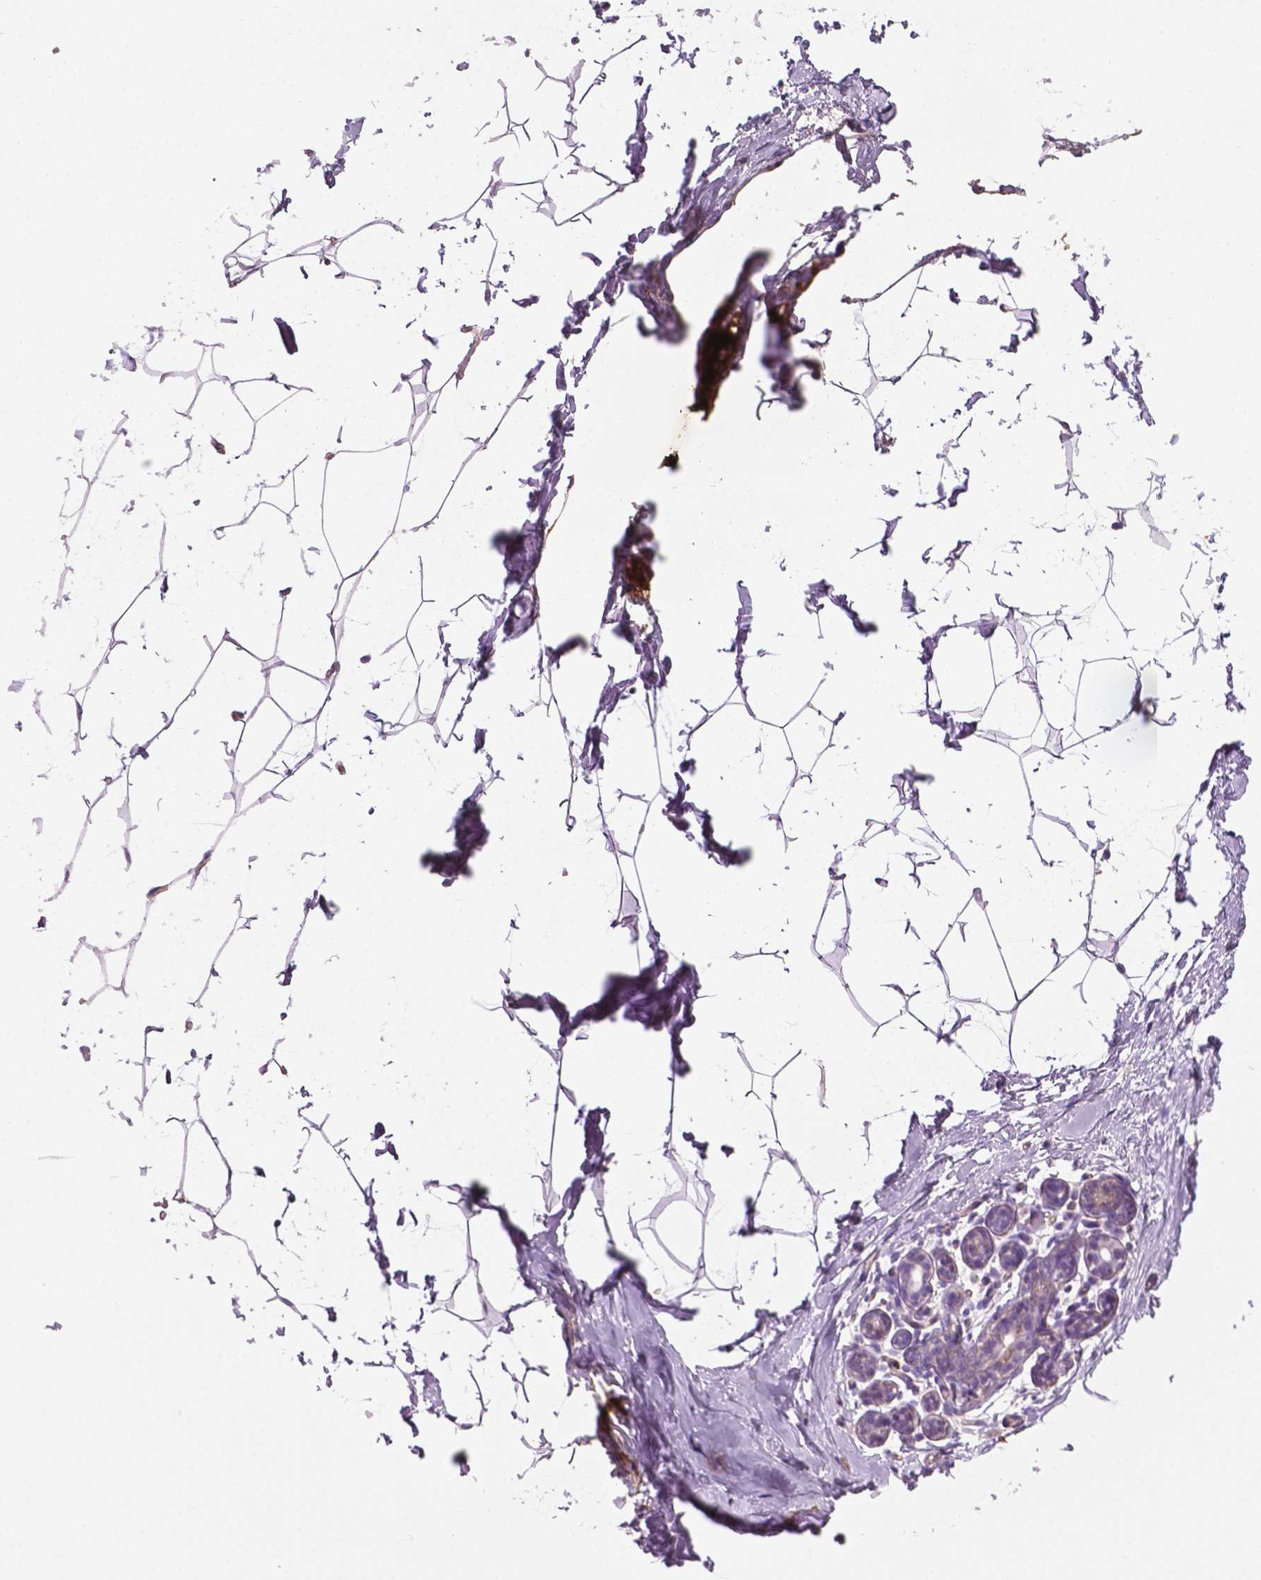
{"staining": {"intensity": "negative", "quantity": "none", "location": "none"}, "tissue": "breast", "cell_type": "Adipocytes", "image_type": "normal", "snomed": [{"axis": "morphology", "description": "Normal tissue, NOS"}, {"axis": "topography", "description": "Breast"}], "caption": "A high-resolution photomicrograph shows immunohistochemistry staining of benign breast, which demonstrates no significant positivity in adipocytes.", "gene": "PTX3", "patient": {"sex": "female", "age": 32}}